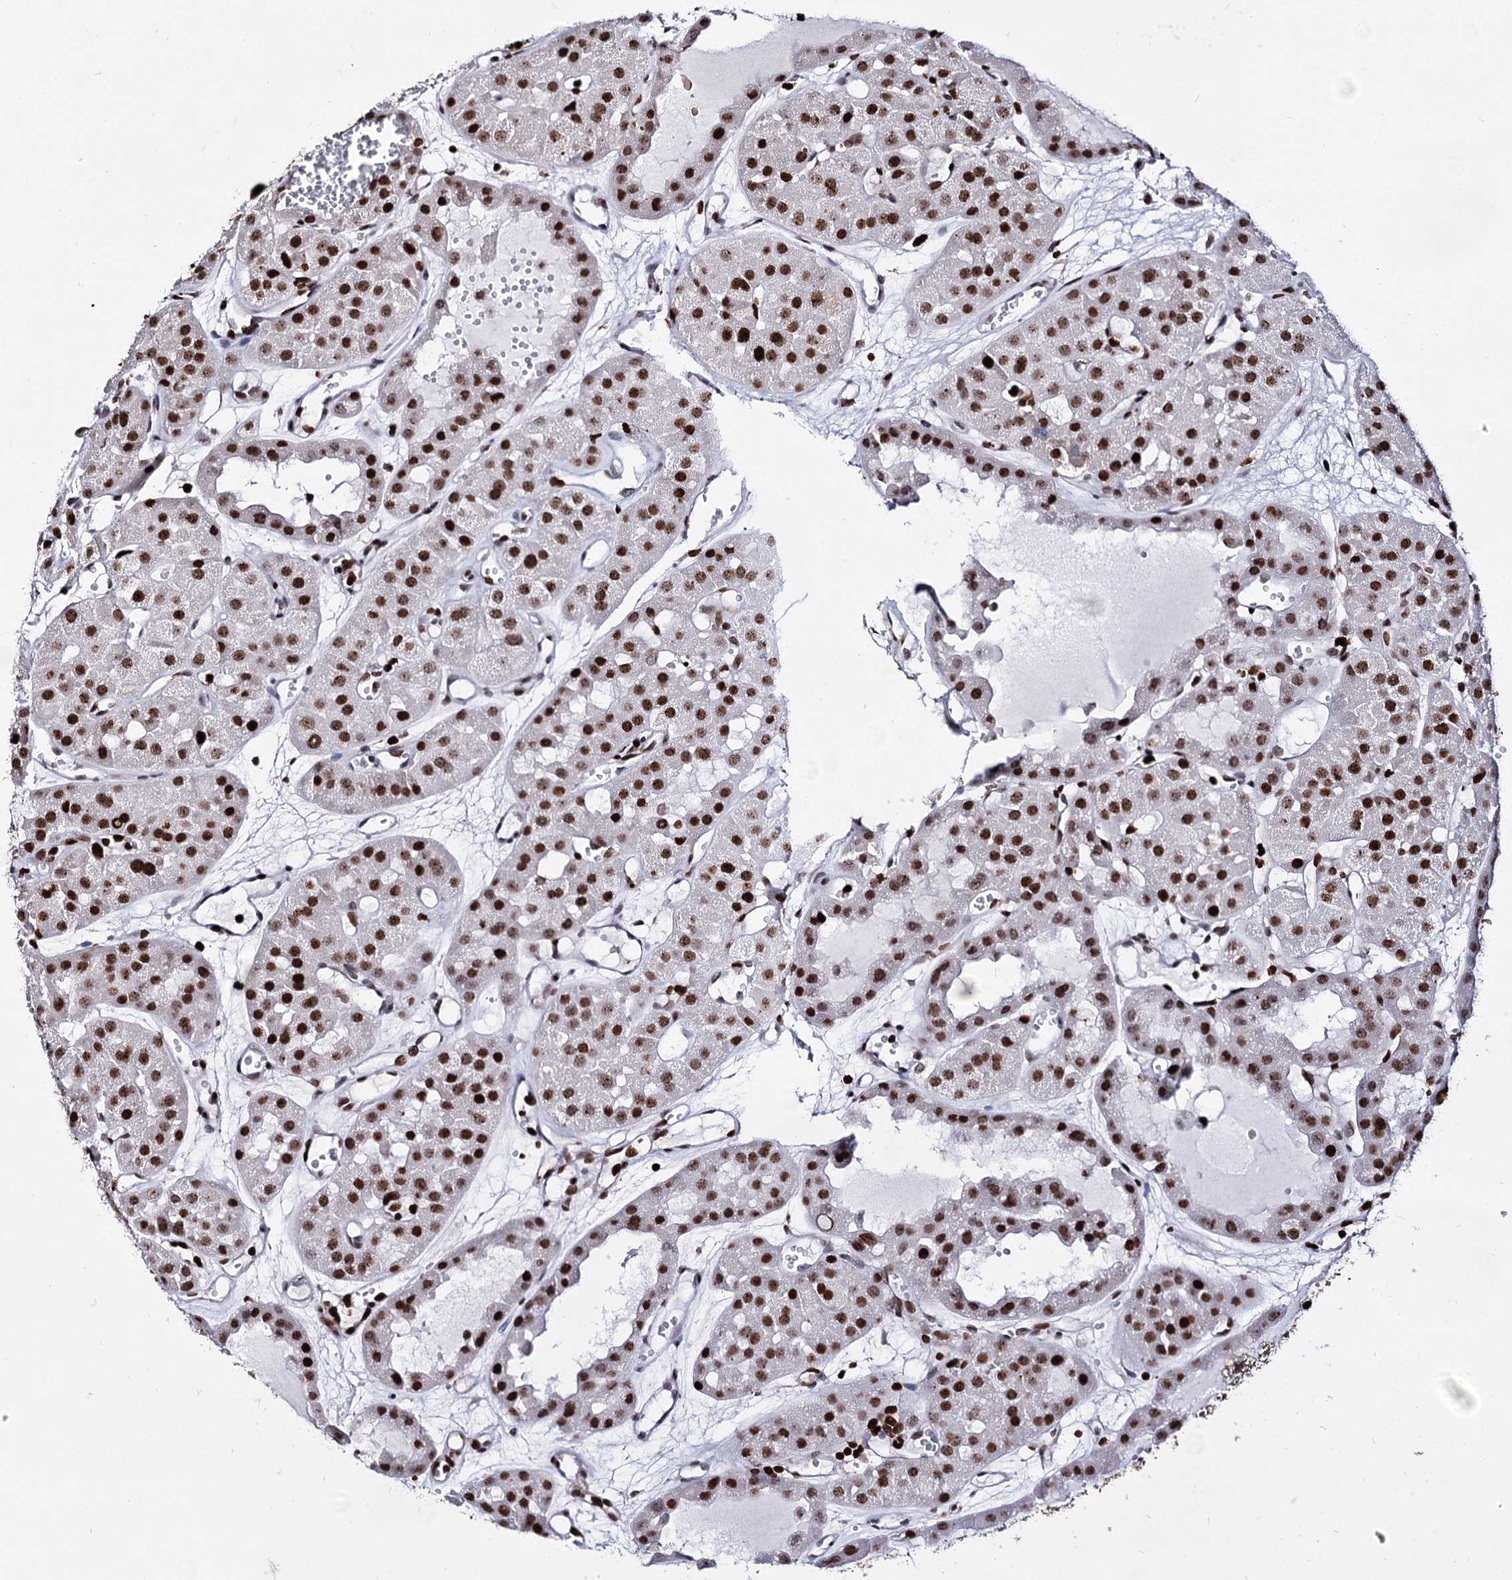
{"staining": {"intensity": "strong", "quantity": ">75%", "location": "nuclear"}, "tissue": "renal cancer", "cell_type": "Tumor cells", "image_type": "cancer", "snomed": [{"axis": "morphology", "description": "Carcinoma, NOS"}, {"axis": "topography", "description": "Kidney"}], "caption": "Approximately >75% of tumor cells in human renal cancer display strong nuclear protein positivity as visualized by brown immunohistochemical staining.", "gene": "HMGB2", "patient": {"sex": "female", "age": 75}}